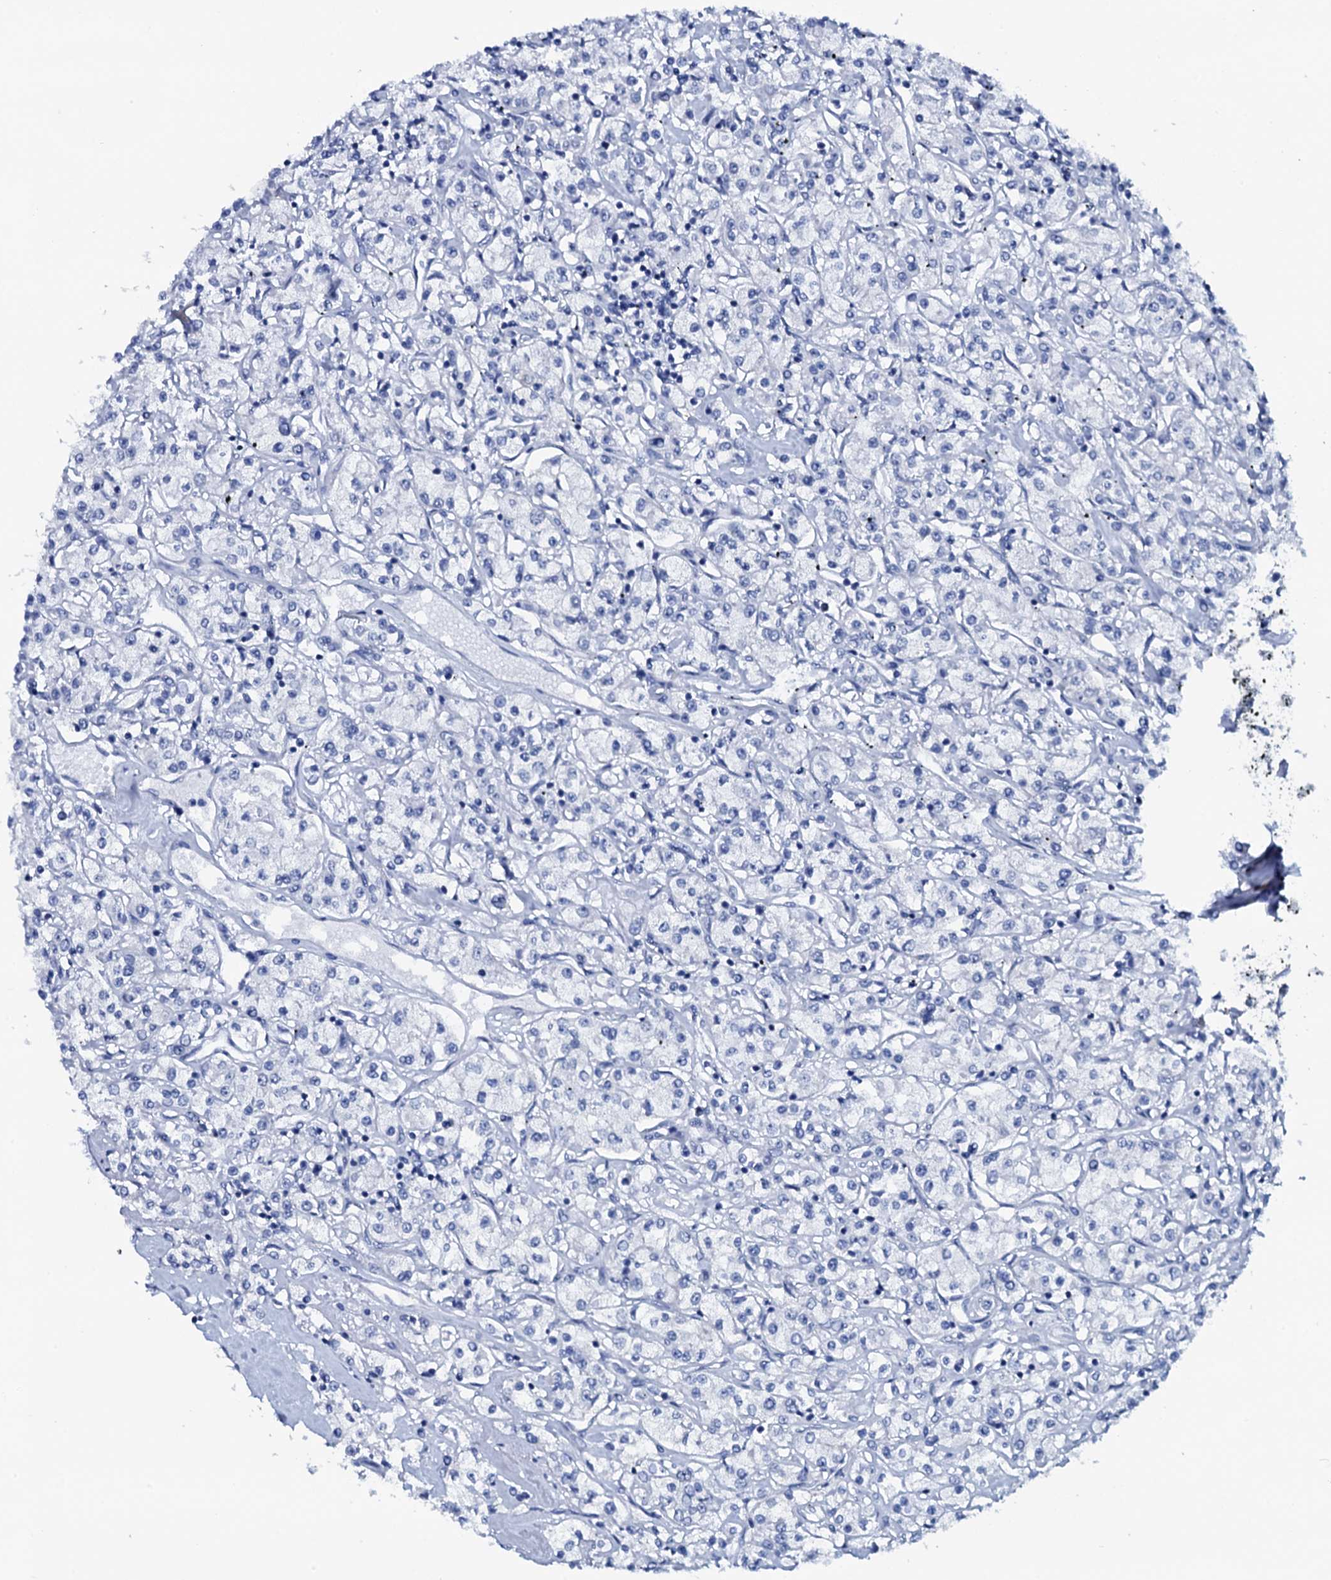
{"staining": {"intensity": "negative", "quantity": "none", "location": "none"}, "tissue": "renal cancer", "cell_type": "Tumor cells", "image_type": "cancer", "snomed": [{"axis": "morphology", "description": "Adenocarcinoma, NOS"}, {"axis": "topography", "description": "Kidney"}], "caption": "Immunohistochemistry photomicrograph of neoplastic tissue: human renal cancer stained with DAB displays no significant protein positivity in tumor cells.", "gene": "GYS2", "patient": {"sex": "female", "age": 59}}